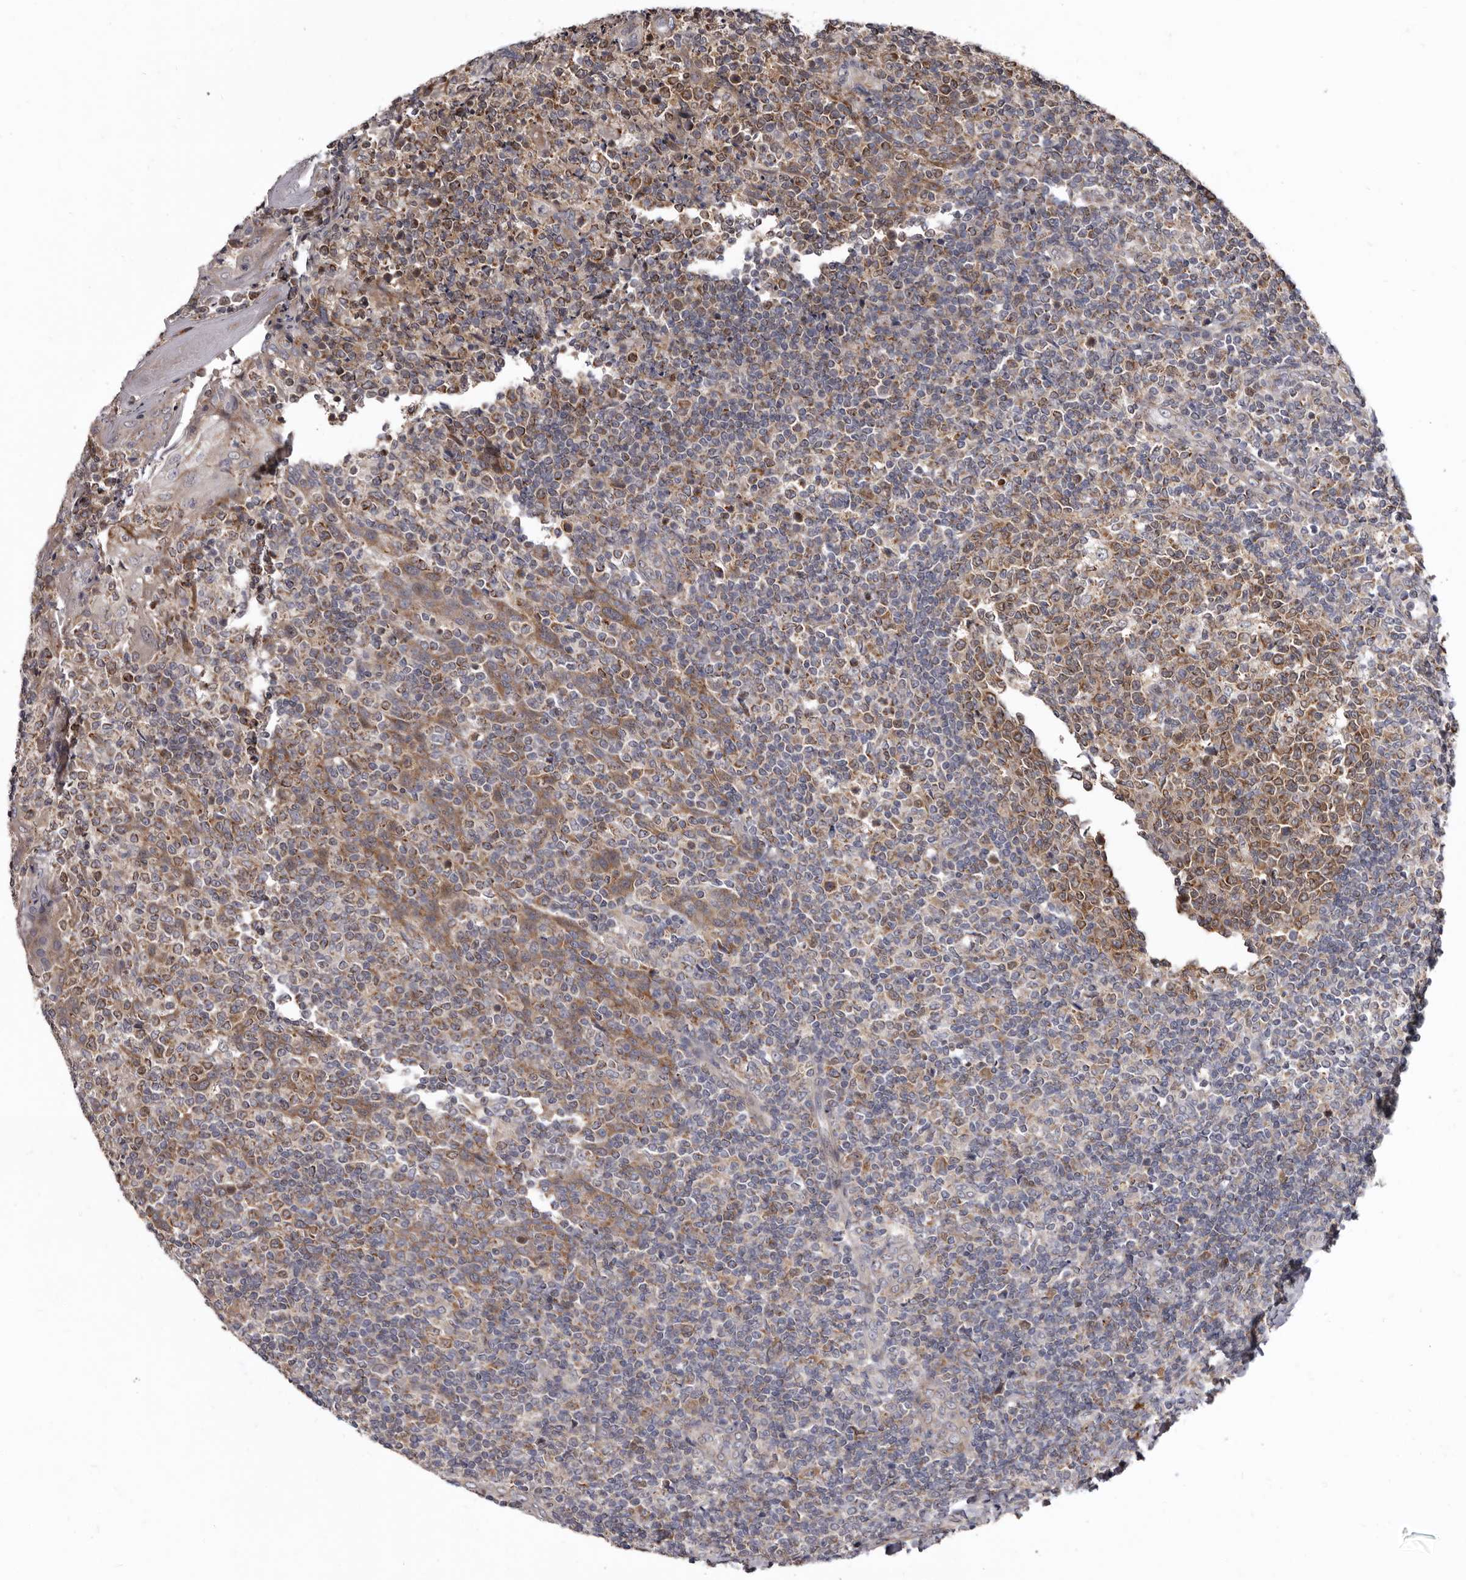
{"staining": {"intensity": "moderate", "quantity": ">75%", "location": "cytoplasmic/membranous"}, "tissue": "tonsil", "cell_type": "Germinal center cells", "image_type": "normal", "snomed": [{"axis": "morphology", "description": "Normal tissue, NOS"}, {"axis": "topography", "description": "Tonsil"}], "caption": "Moderate cytoplasmic/membranous positivity for a protein is seen in approximately >75% of germinal center cells of benign tonsil using immunohistochemistry.", "gene": "SMC4", "patient": {"sex": "female", "age": 19}}